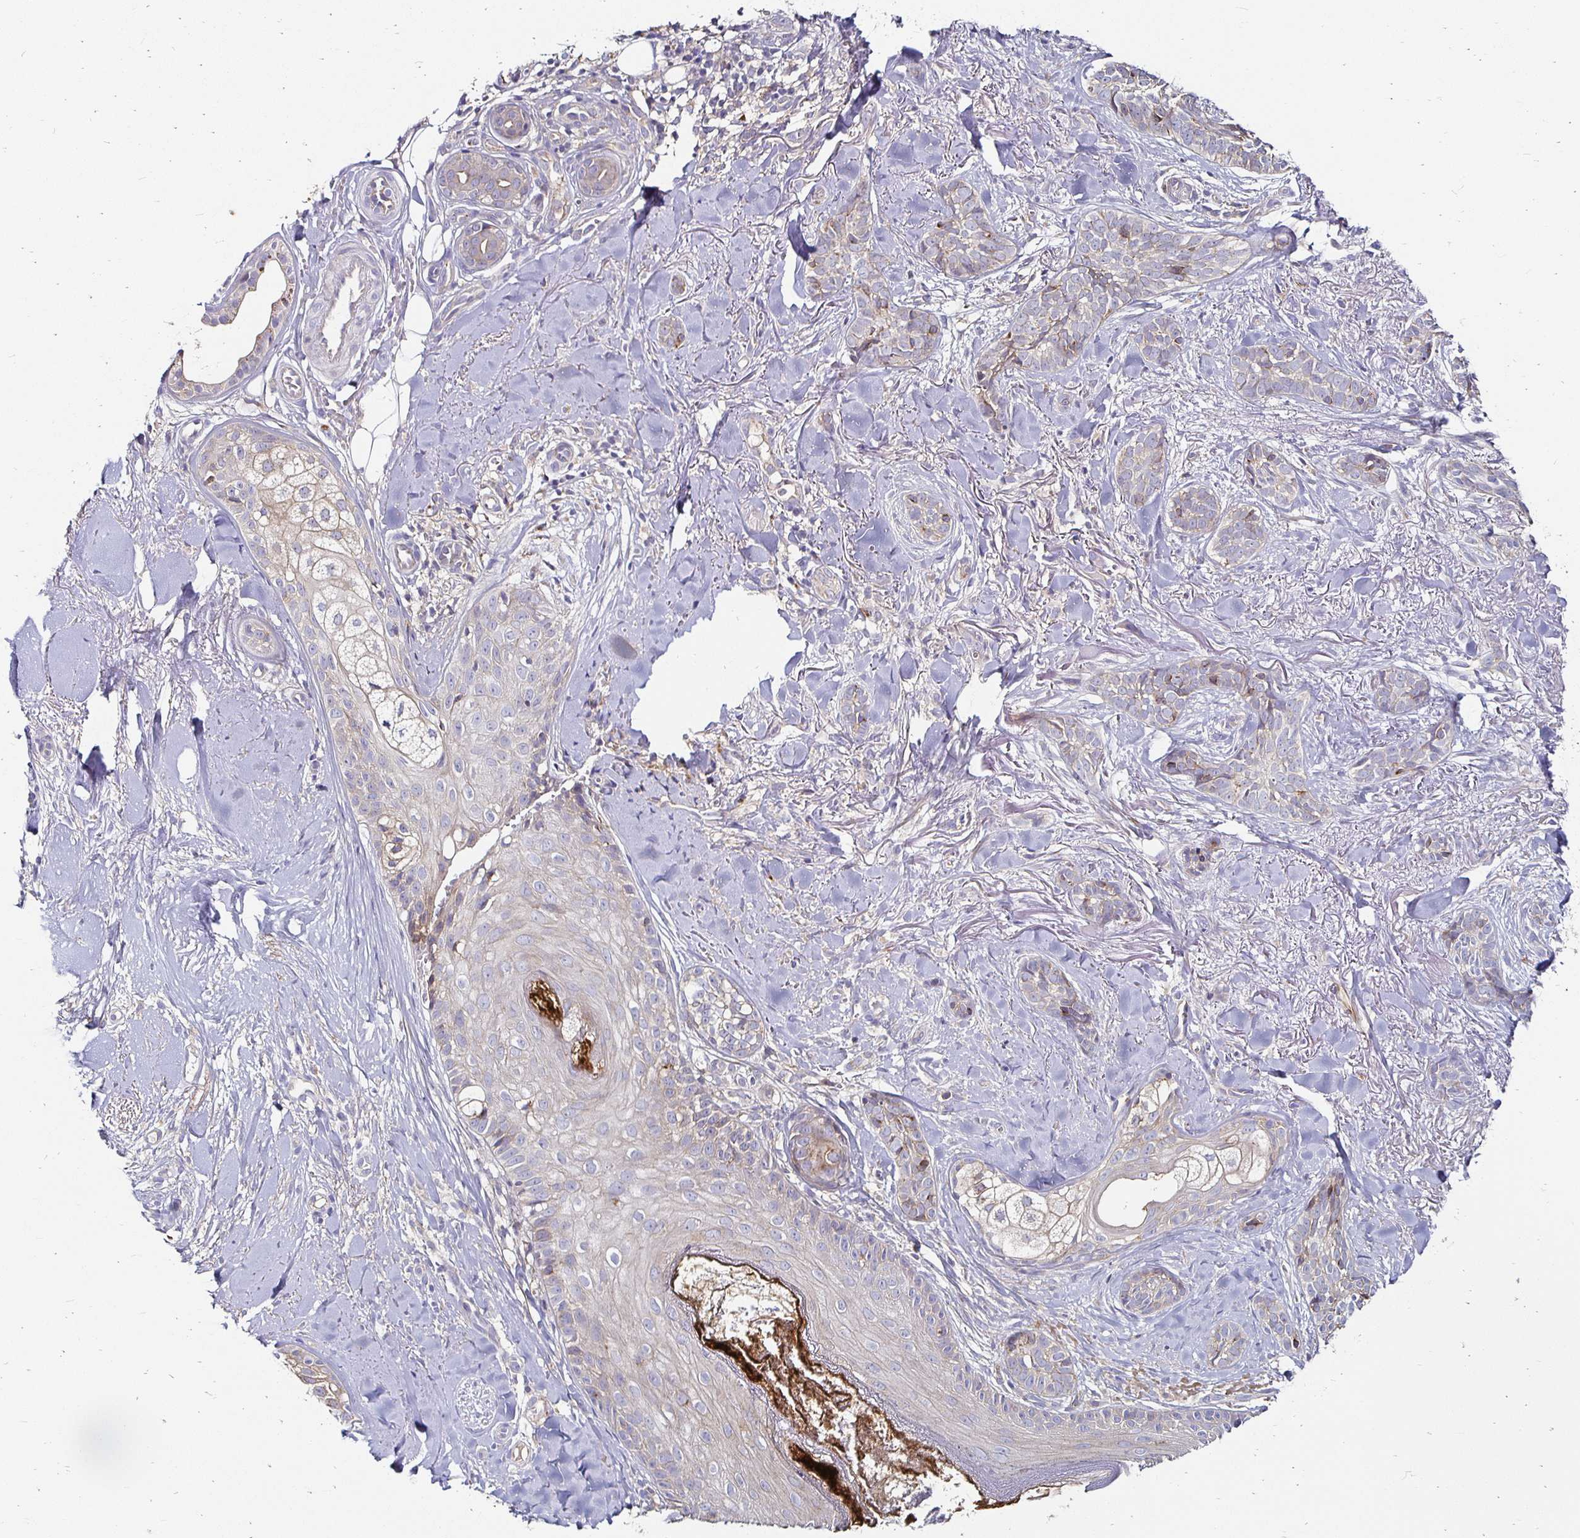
{"staining": {"intensity": "weak", "quantity": "<25%", "location": "cytoplasmic/membranous"}, "tissue": "skin cancer", "cell_type": "Tumor cells", "image_type": "cancer", "snomed": [{"axis": "morphology", "description": "Basal cell carcinoma"}, {"axis": "morphology", "description": "BCC, high aggressive"}, {"axis": "topography", "description": "Skin"}], "caption": "An immunohistochemistry photomicrograph of skin cancer (bcc,  high aggressive) is shown. There is no staining in tumor cells of skin cancer (bcc,  high aggressive).", "gene": "NCSTN", "patient": {"sex": "female", "age": 79}}